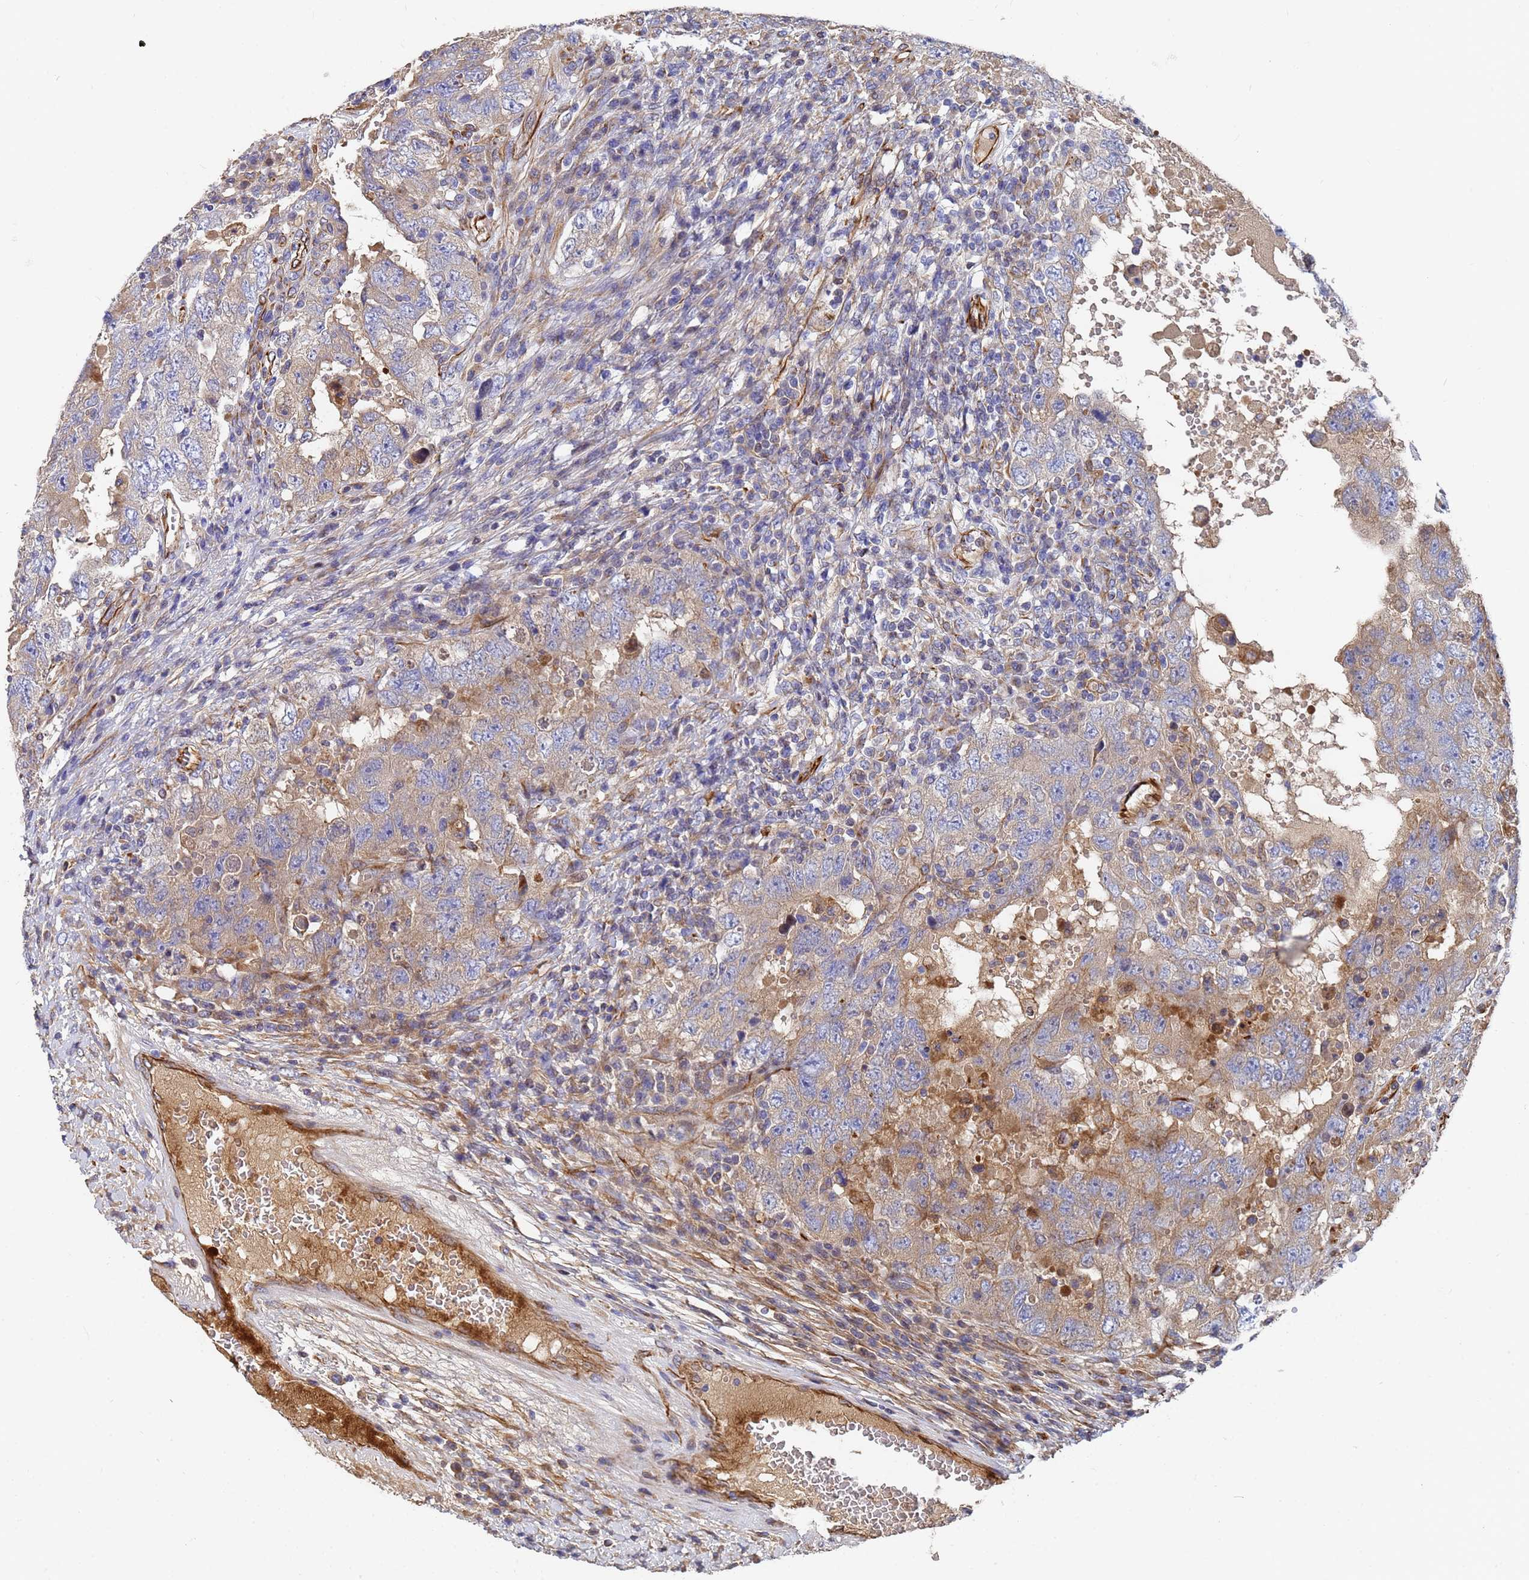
{"staining": {"intensity": "weak", "quantity": ">75%", "location": "cytoplasmic/membranous"}, "tissue": "testis cancer", "cell_type": "Tumor cells", "image_type": "cancer", "snomed": [{"axis": "morphology", "description": "Carcinoma, Embryonal, NOS"}, {"axis": "topography", "description": "Testis"}], "caption": "Testis embryonal carcinoma stained for a protein reveals weak cytoplasmic/membranous positivity in tumor cells.", "gene": "SYT13", "patient": {"sex": "male", "age": 26}}